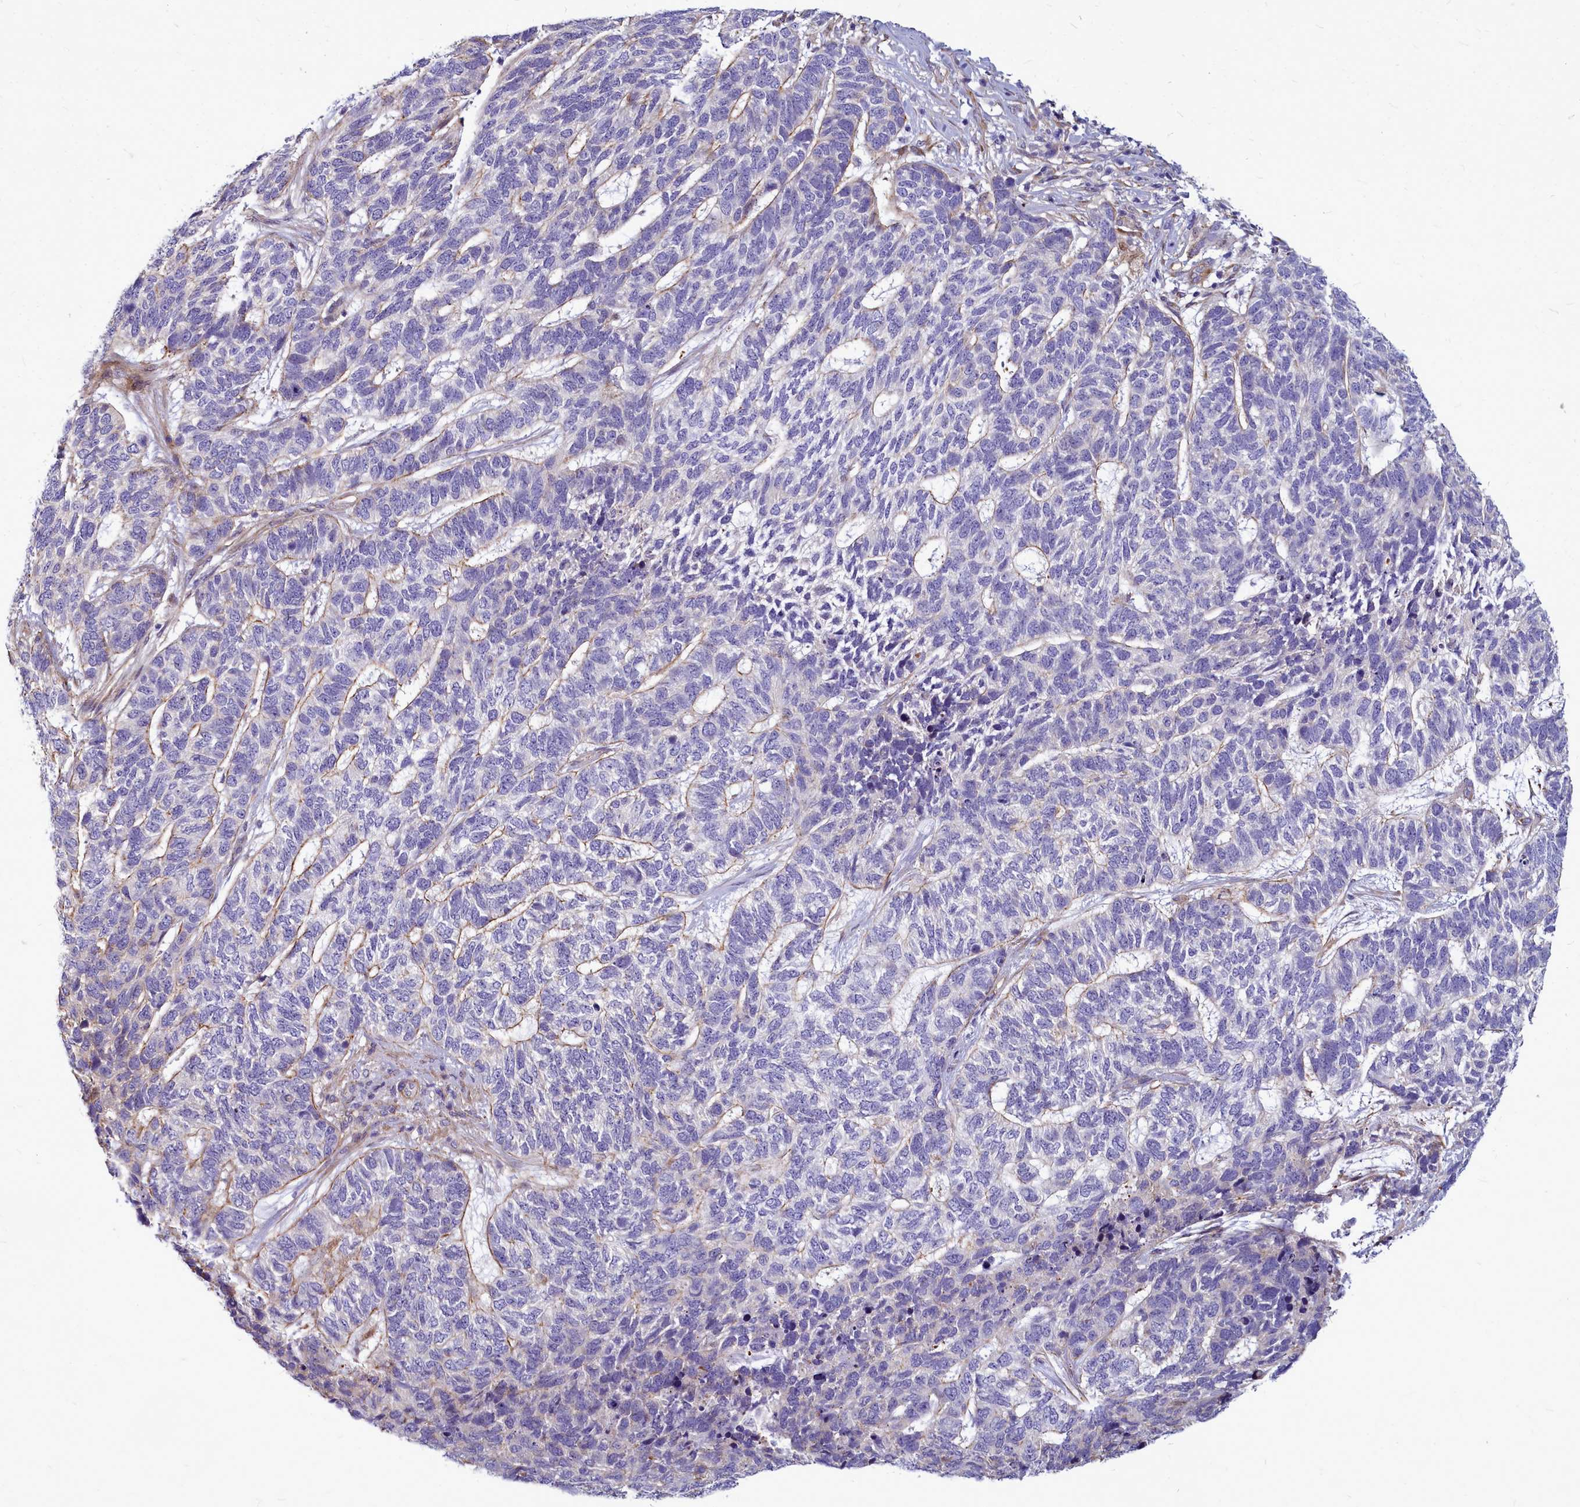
{"staining": {"intensity": "negative", "quantity": "none", "location": "none"}, "tissue": "skin cancer", "cell_type": "Tumor cells", "image_type": "cancer", "snomed": [{"axis": "morphology", "description": "Basal cell carcinoma"}, {"axis": "topography", "description": "Skin"}], "caption": "Immunohistochemistry (IHC) of basal cell carcinoma (skin) reveals no staining in tumor cells.", "gene": "TTC5", "patient": {"sex": "female", "age": 65}}